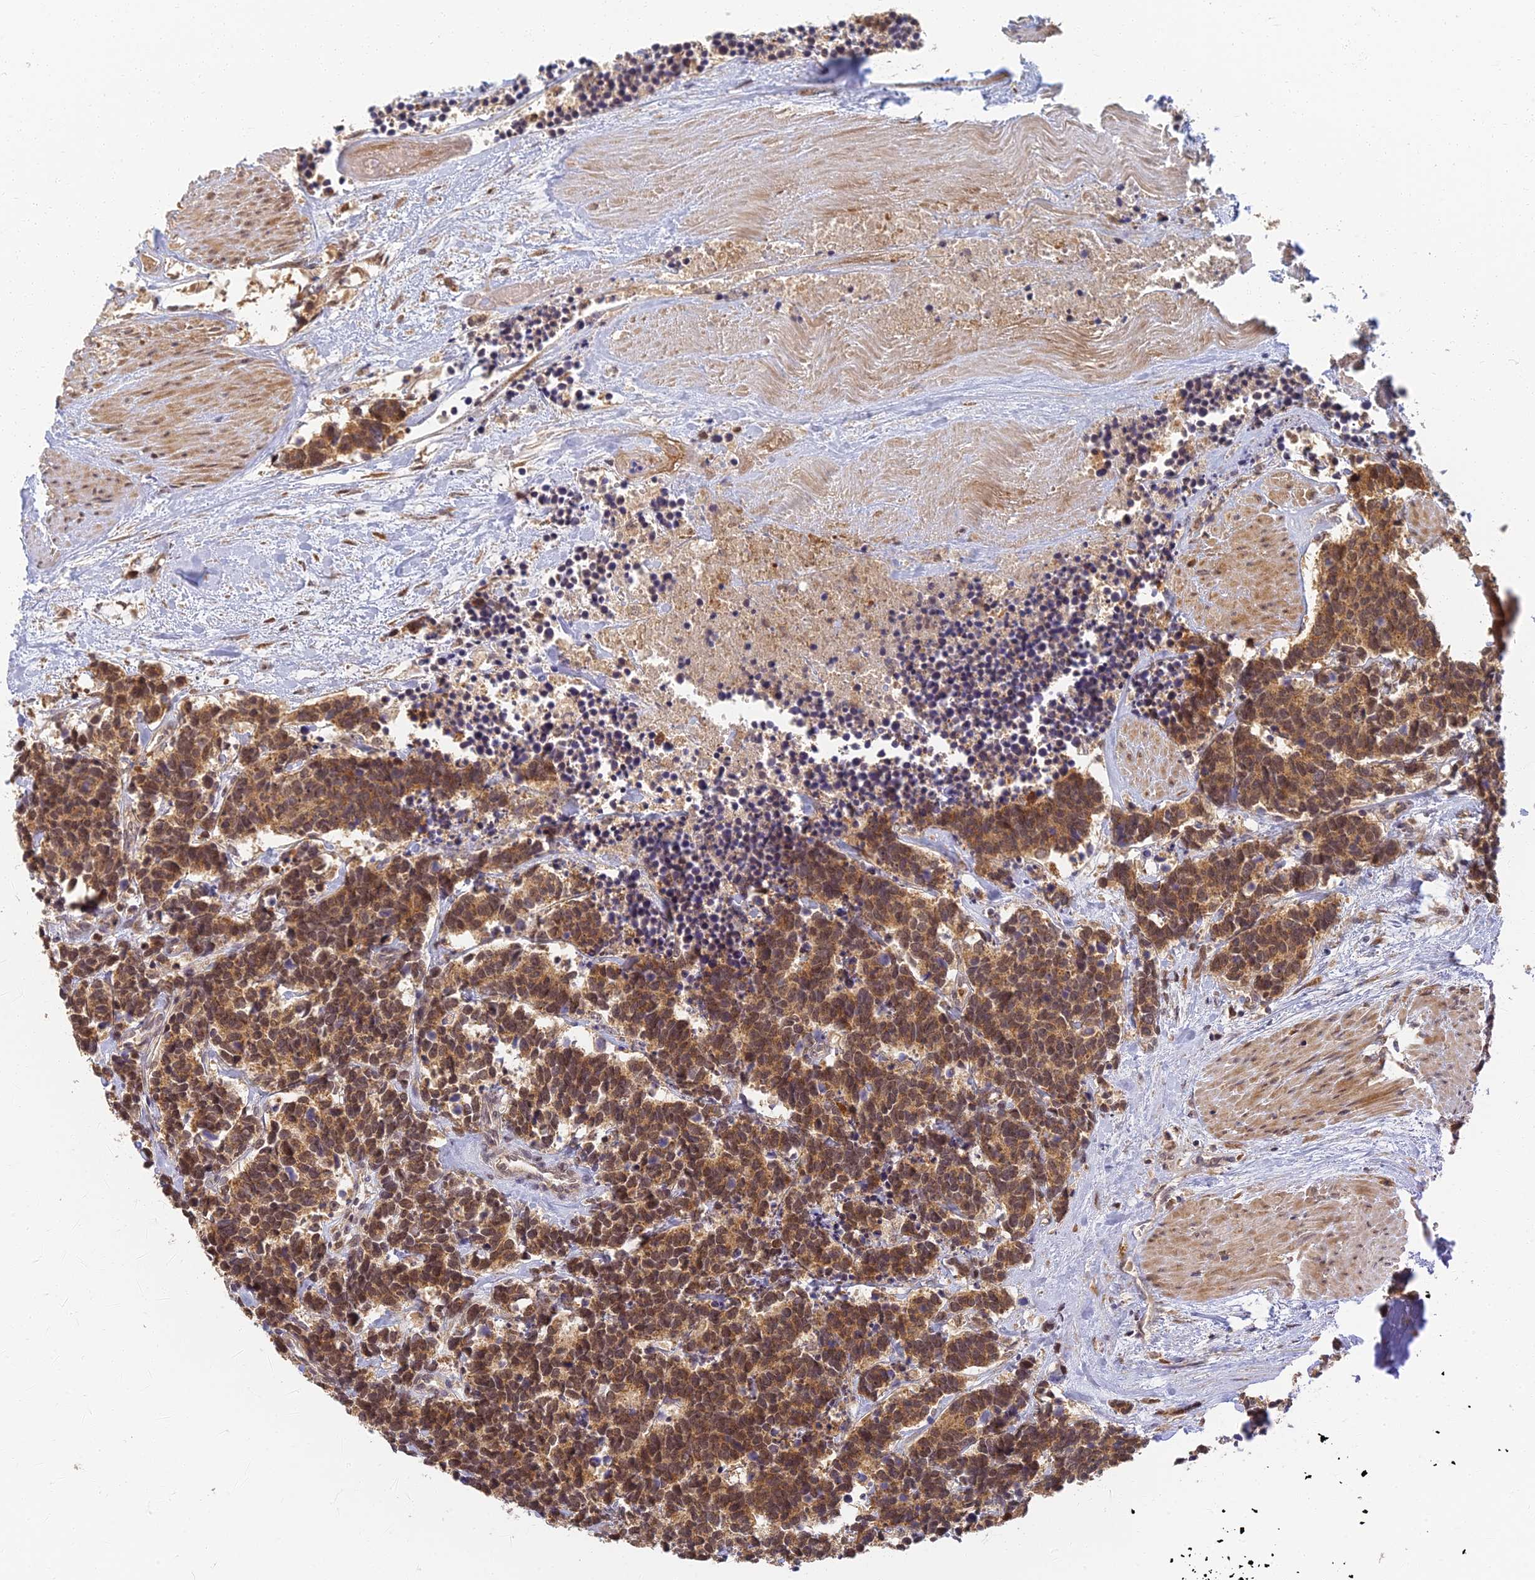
{"staining": {"intensity": "moderate", "quantity": ">75%", "location": "cytoplasmic/membranous"}, "tissue": "carcinoid", "cell_type": "Tumor cells", "image_type": "cancer", "snomed": [{"axis": "morphology", "description": "Carcinoma, NOS"}, {"axis": "morphology", "description": "Carcinoid, malignant, NOS"}, {"axis": "topography", "description": "Urinary bladder"}], "caption": "The immunohistochemical stain highlights moderate cytoplasmic/membranous expression in tumor cells of carcinoid tissue.", "gene": "RGL3", "patient": {"sex": "male", "age": 57}}